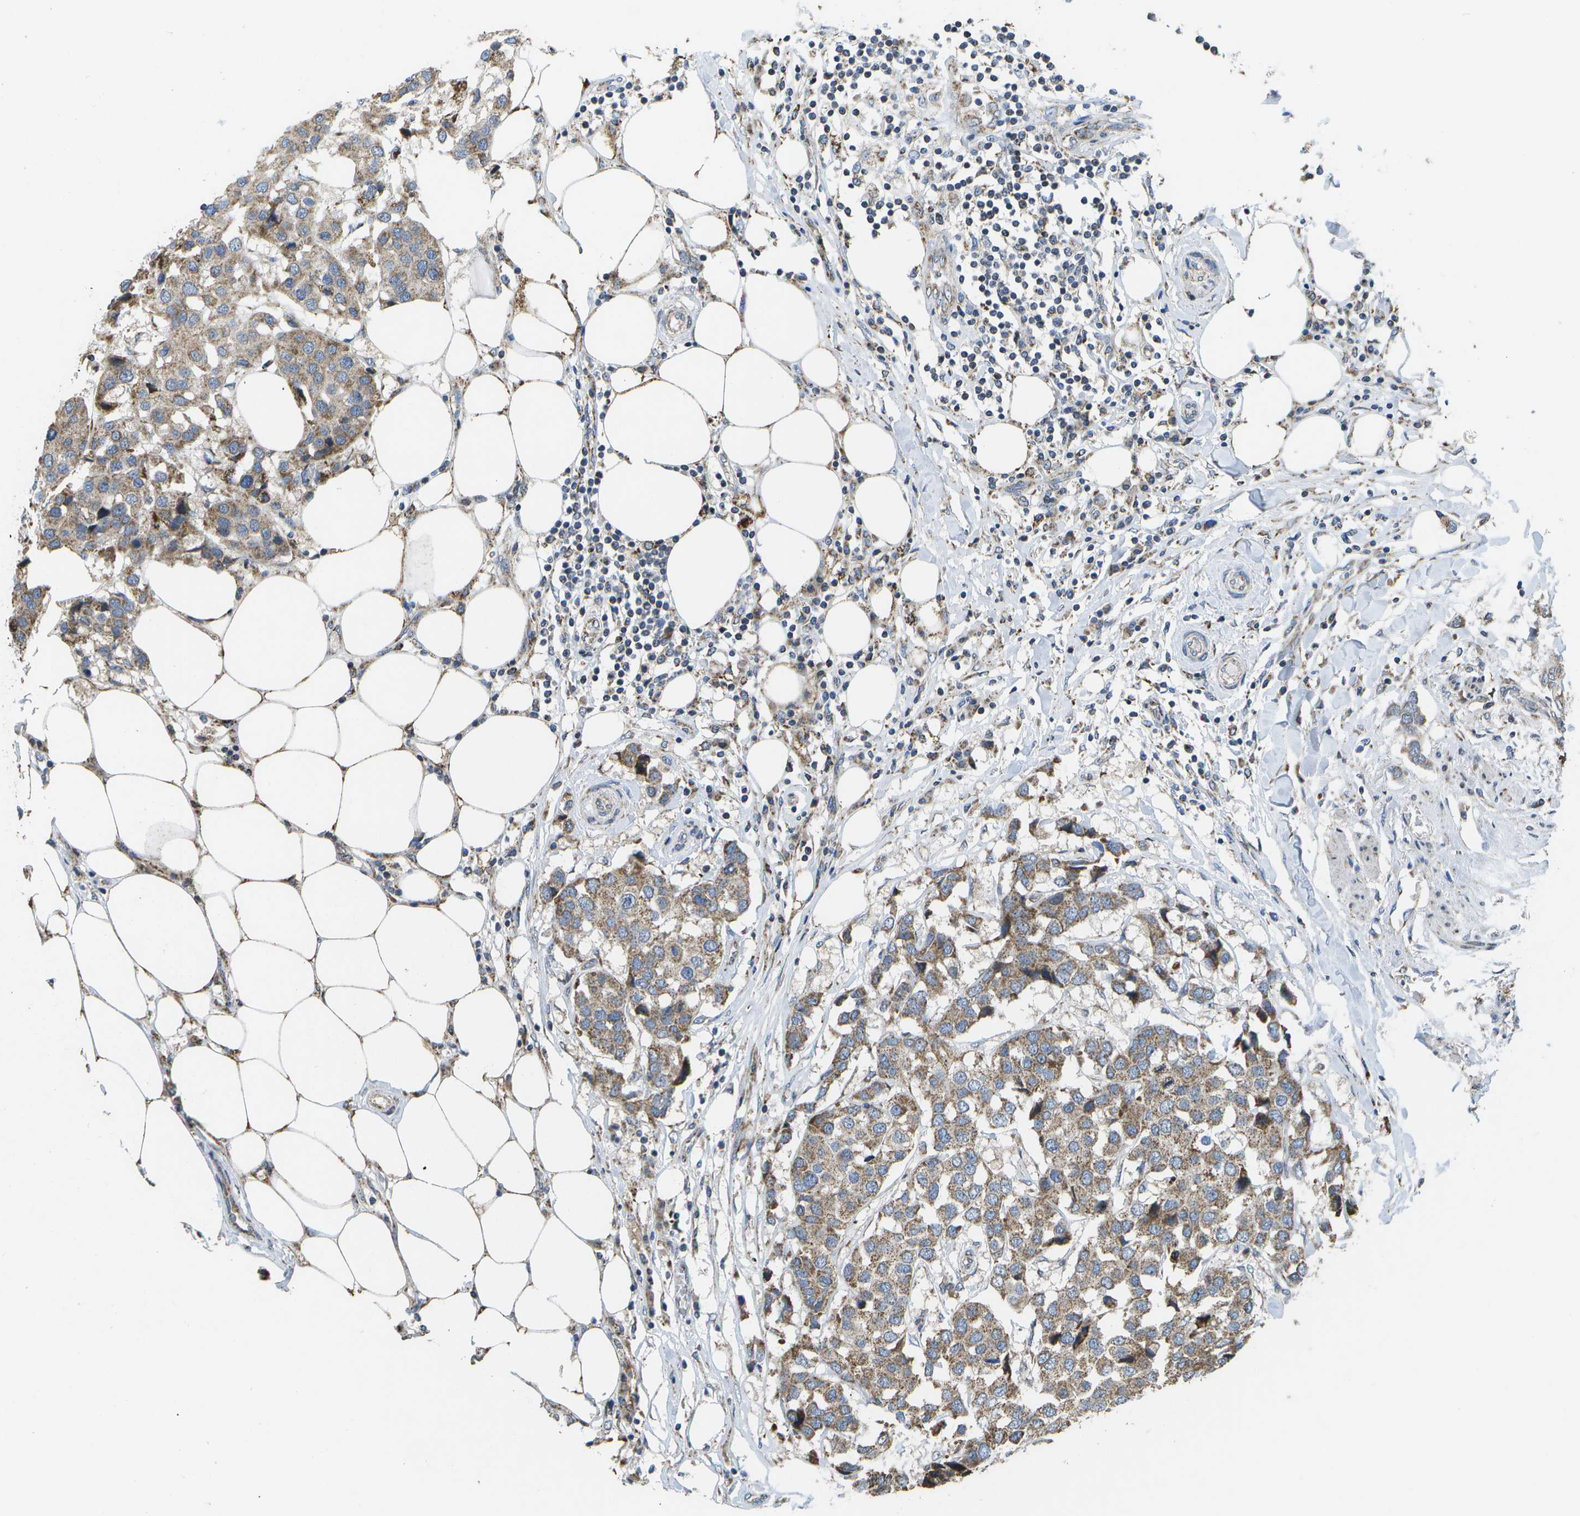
{"staining": {"intensity": "moderate", "quantity": ">75%", "location": "cytoplasmic/membranous"}, "tissue": "breast cancer", "cell_type": "Tumor cells", "image_type": "cancer", "snomed": [{"axis": "morphology", "description": "Duct carcinoma"}, {"axis": "topography", "description": "Breast"}], "caption": "Tumor cells exhibit medium levels of moderate cytoplasmic/membranous positivity in about >75% of cells in infiltrating ductal carcinoma (breast). (Stains: DAB (3,3'-diaminobenzidine) in brown, nuclei in blue, Microscopy: brightfield microscopy at high magnification).", "gene": "HADHA", "patient": {"sex": "female", "age": 80}}